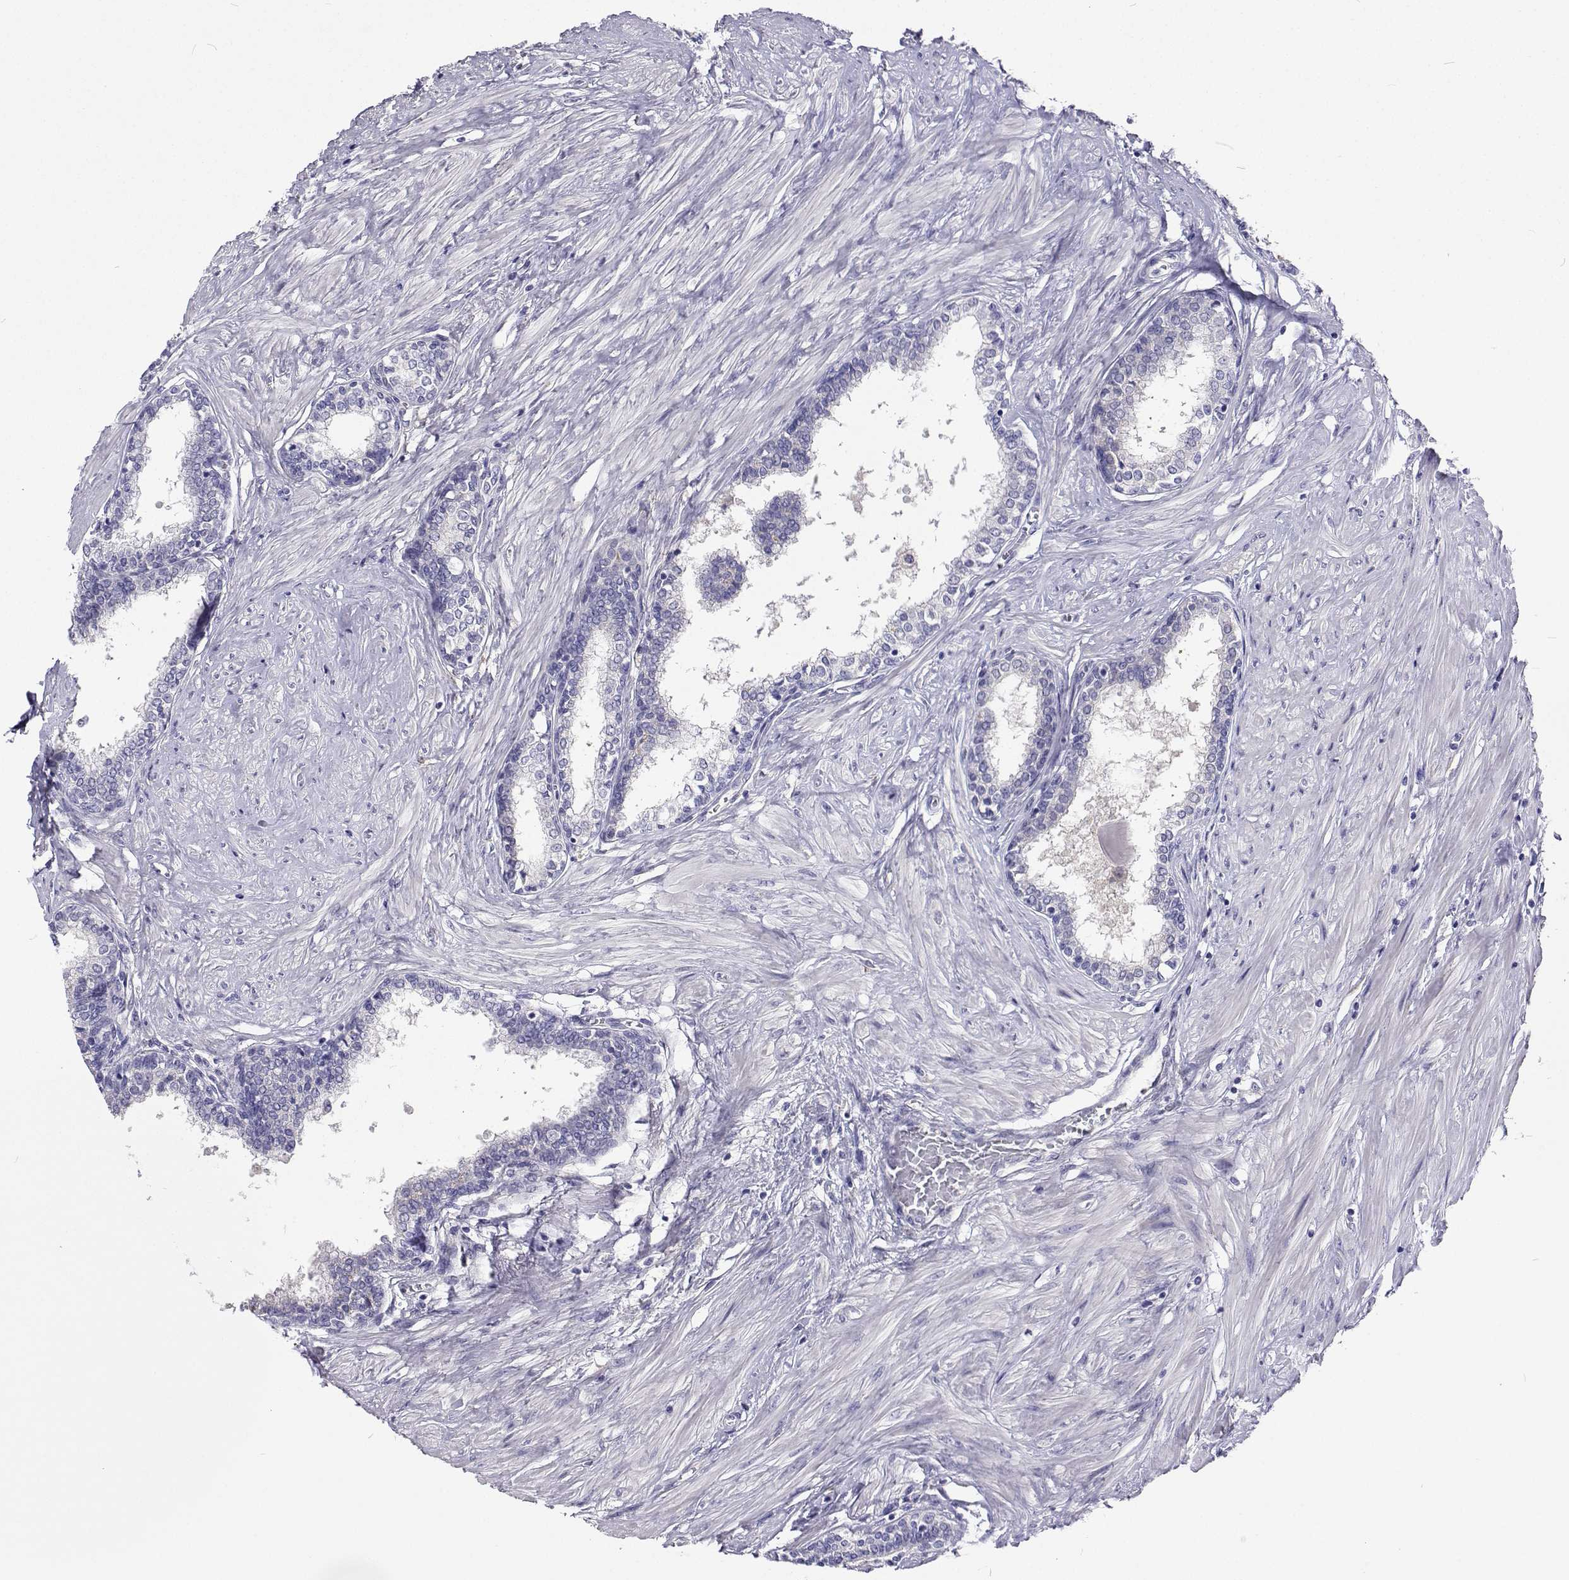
{"staining": {"intensity": "negative", "quantity": "none", "location": "none"}, "tissue": "prostate", "cell_type": "Glandular cells", "image_type": "normal", "snomed": [{"axis": "morphology", "description": "Normal tissue, NOS"}, {"axis": "topography", "description": "Prostate"}], "caption": "Immunohistochemical staining of unremarkable human prostate displays no significant positivity in glandular cells. The staining is performed using DAB brown chromogen with nuclei counter-stained in using hematoxylin.", "gene": "LHFPL7", "patient": {"sex": "male", "age": 55}}